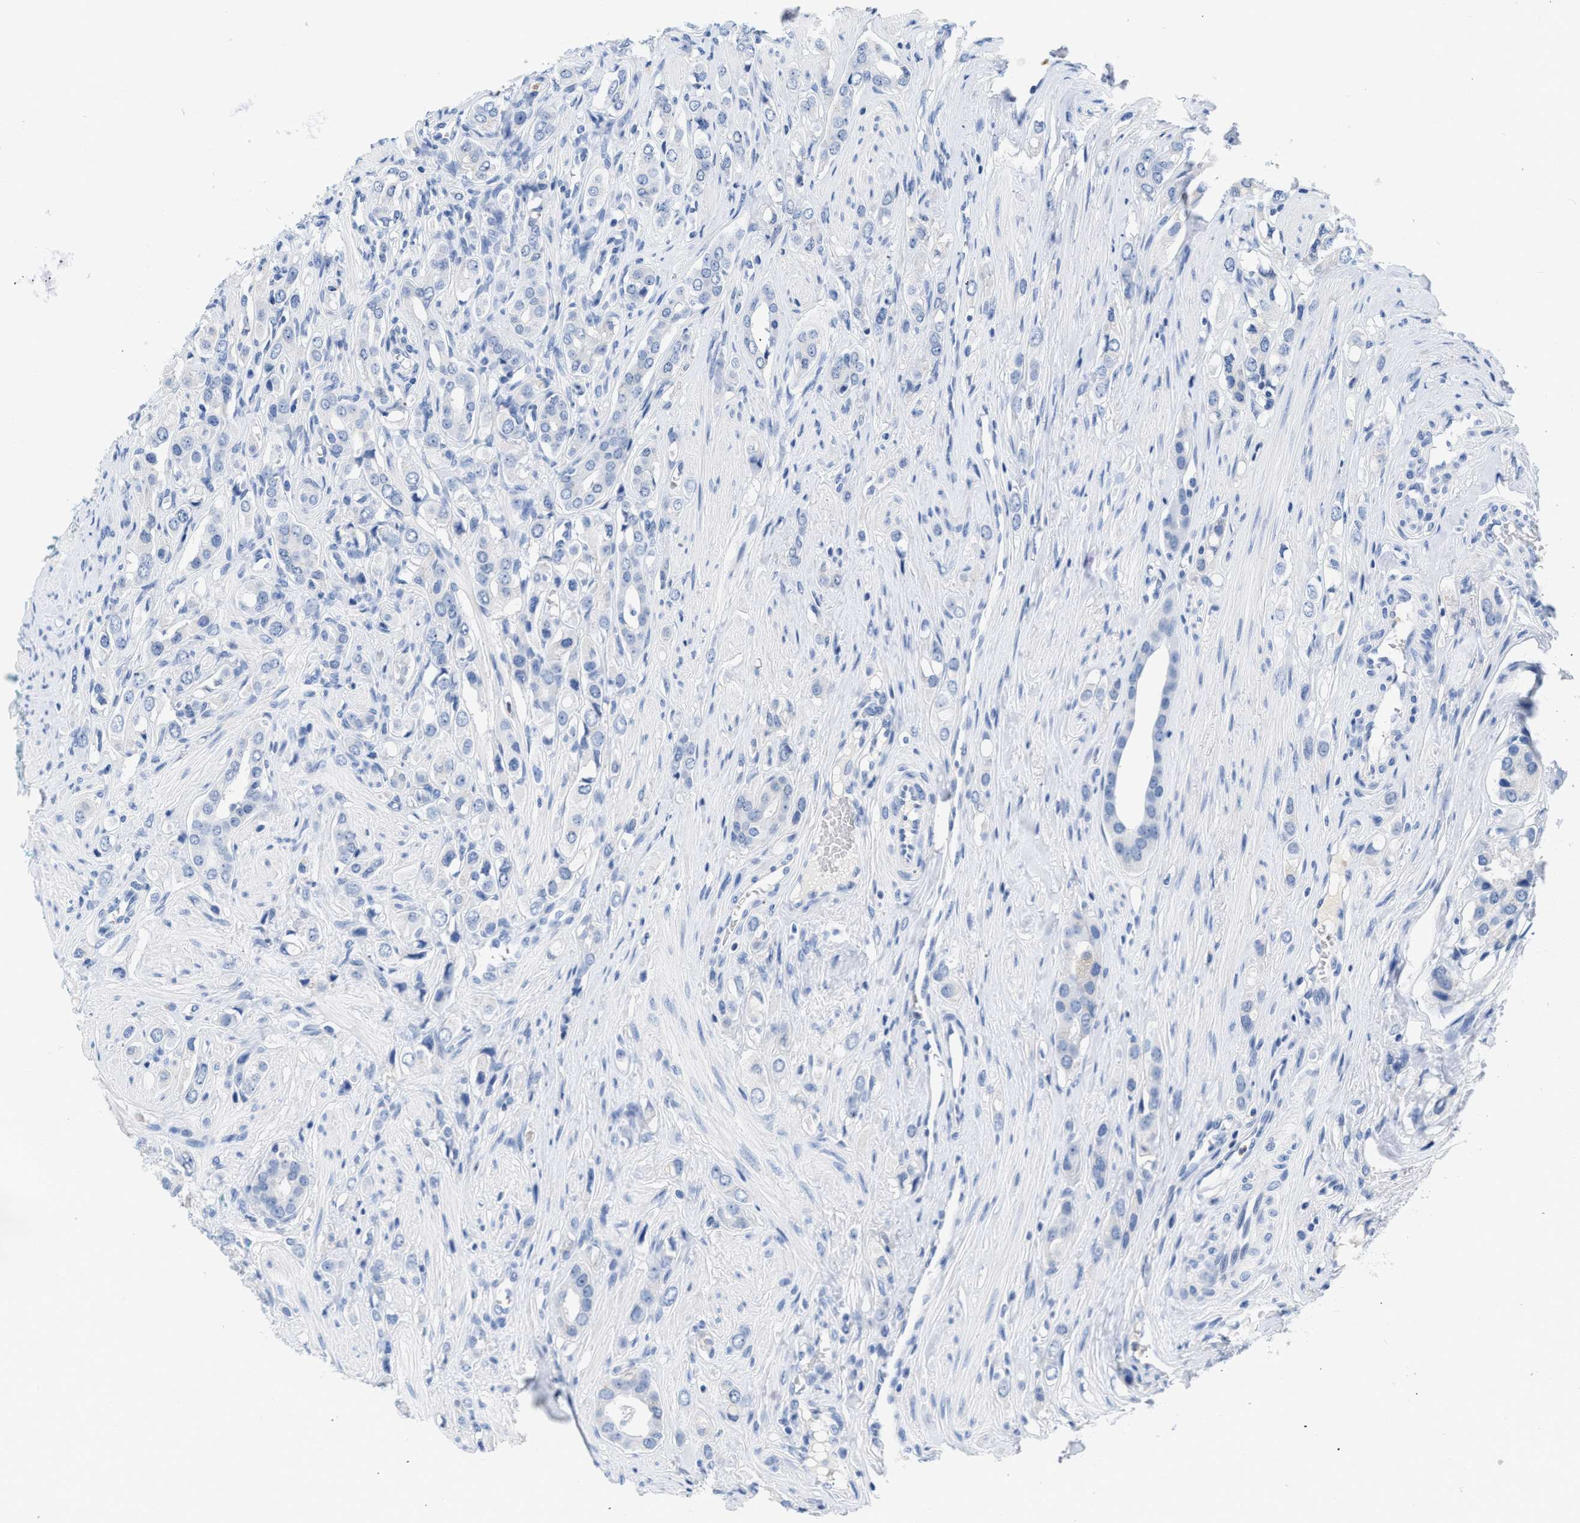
{"staining": {"intensity": "negative", "quantity": "none", "location": "none"}, "tissue": "prostate cancer", "cell_type": "Tumor cells", "image_type": "cancer", "snomed": [{"axis": "morphology", "description": "Adenocarcinoma, High grade"}, {"axis": "topography", "description": "Prostate"}], "caption": "A high-resolution histopathology image shows immunohistochemistry (IHC) staining of prostate cancer (adenocarcinoma (high-grade)), which exhibits no significant expression in tumor cells. Brightfield microscopy of immunohistochemistry stained with DAB (3,3'-diaminobenzidine) (brown) and hematoxylin (blue), captured at high magnification.", "gene": "BOLL", "patient": {"sex": "male", "age": 52}}